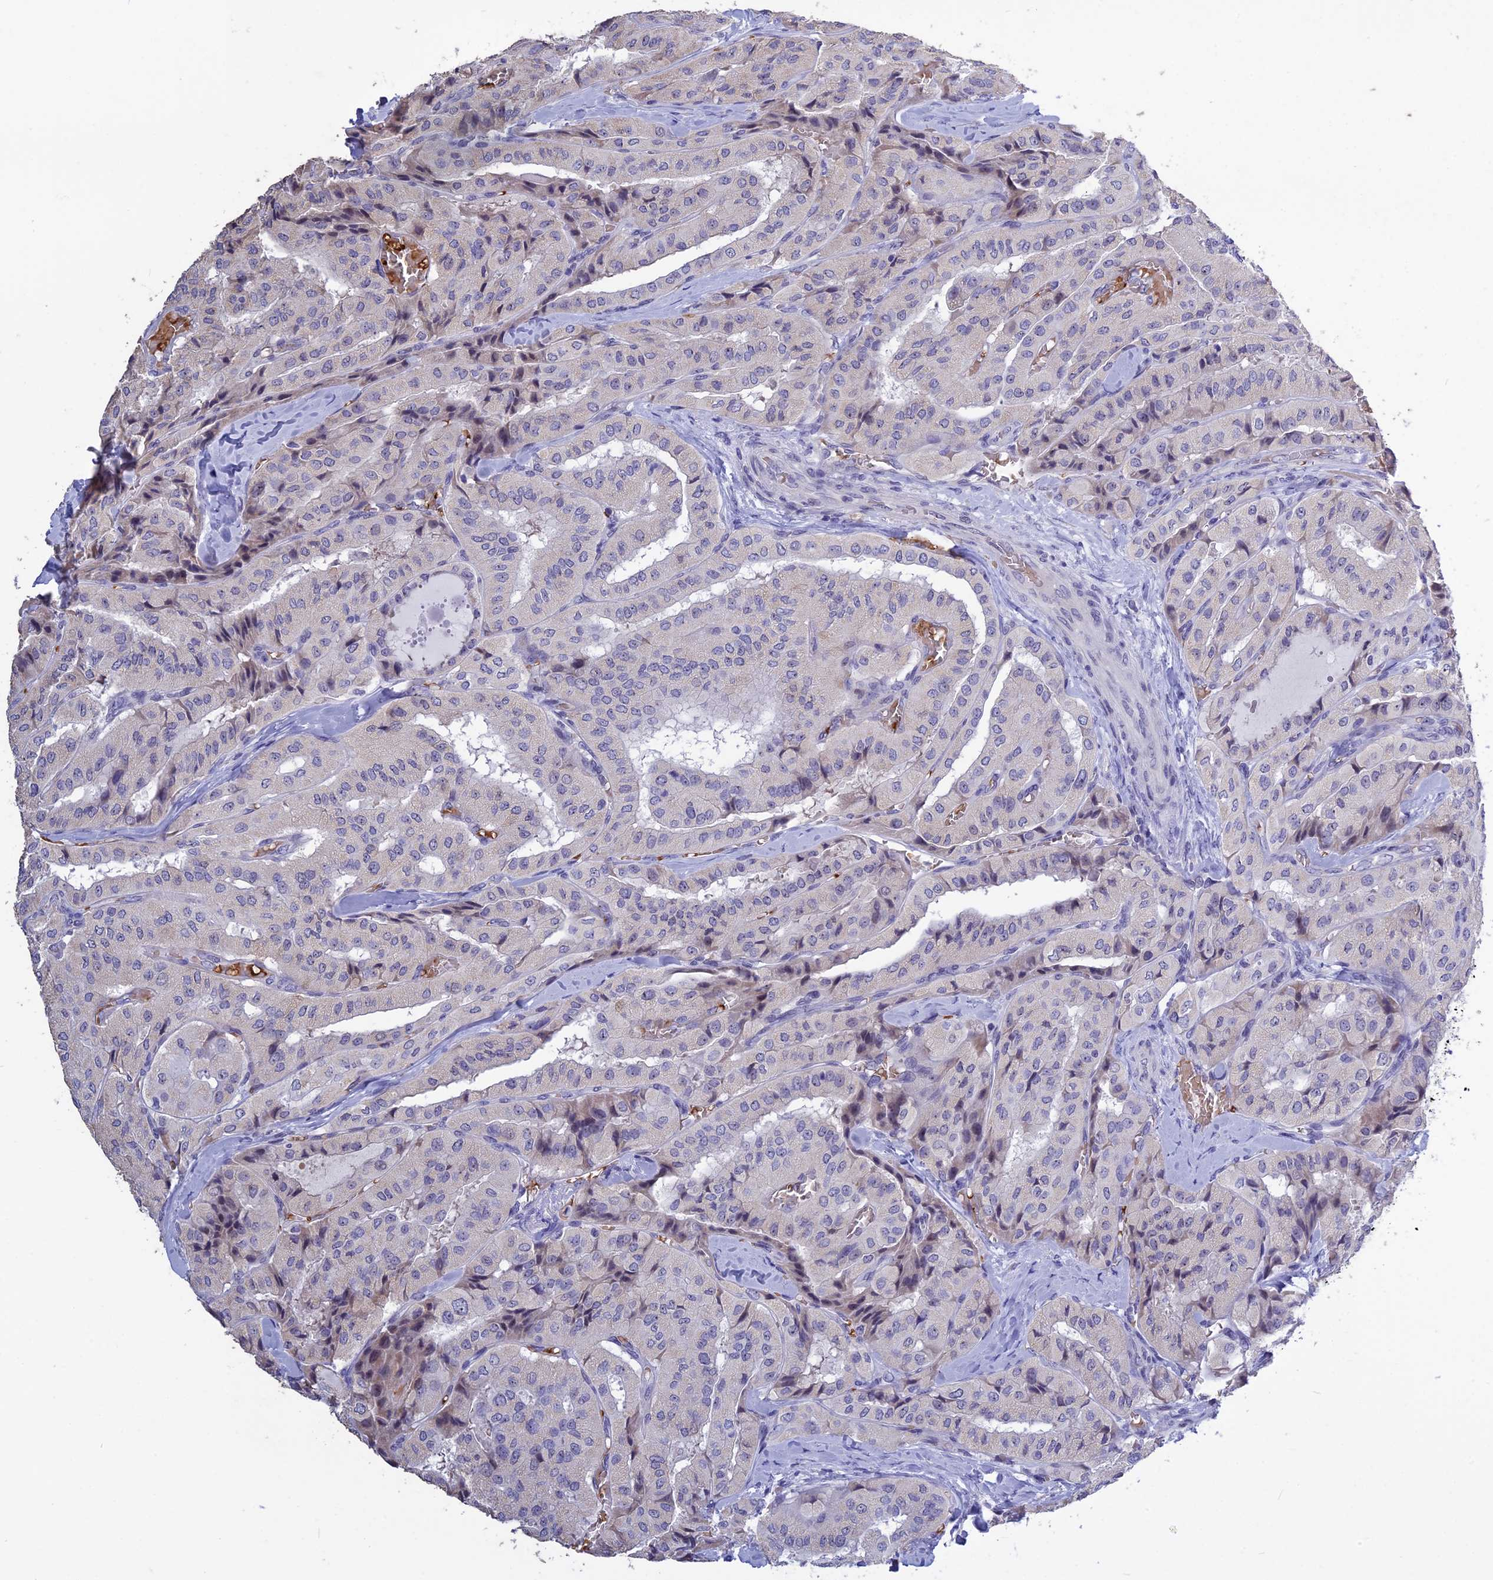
{"staining": {"intensity": "negative", "quantity": "none", "location": "none"}, "tissue": "thyroid cancer", "cell_type": "Tumor cells", "image_type": "cancer", "snomed": [{"axis": "morphology", "description": "Normal tissue, NOS"}, {"axis": "morphology", "description": "Papillary adenocarcinoma, NOS"}, {"axis": "topography", "description": "Thyroid gland"}], "caption": "Image shows no significant protein staining in tumor cells of papillary adenocarcinoma (thyroid).", "gene": "KNOP1", "patient": {"sex": "female", "age": 59}}